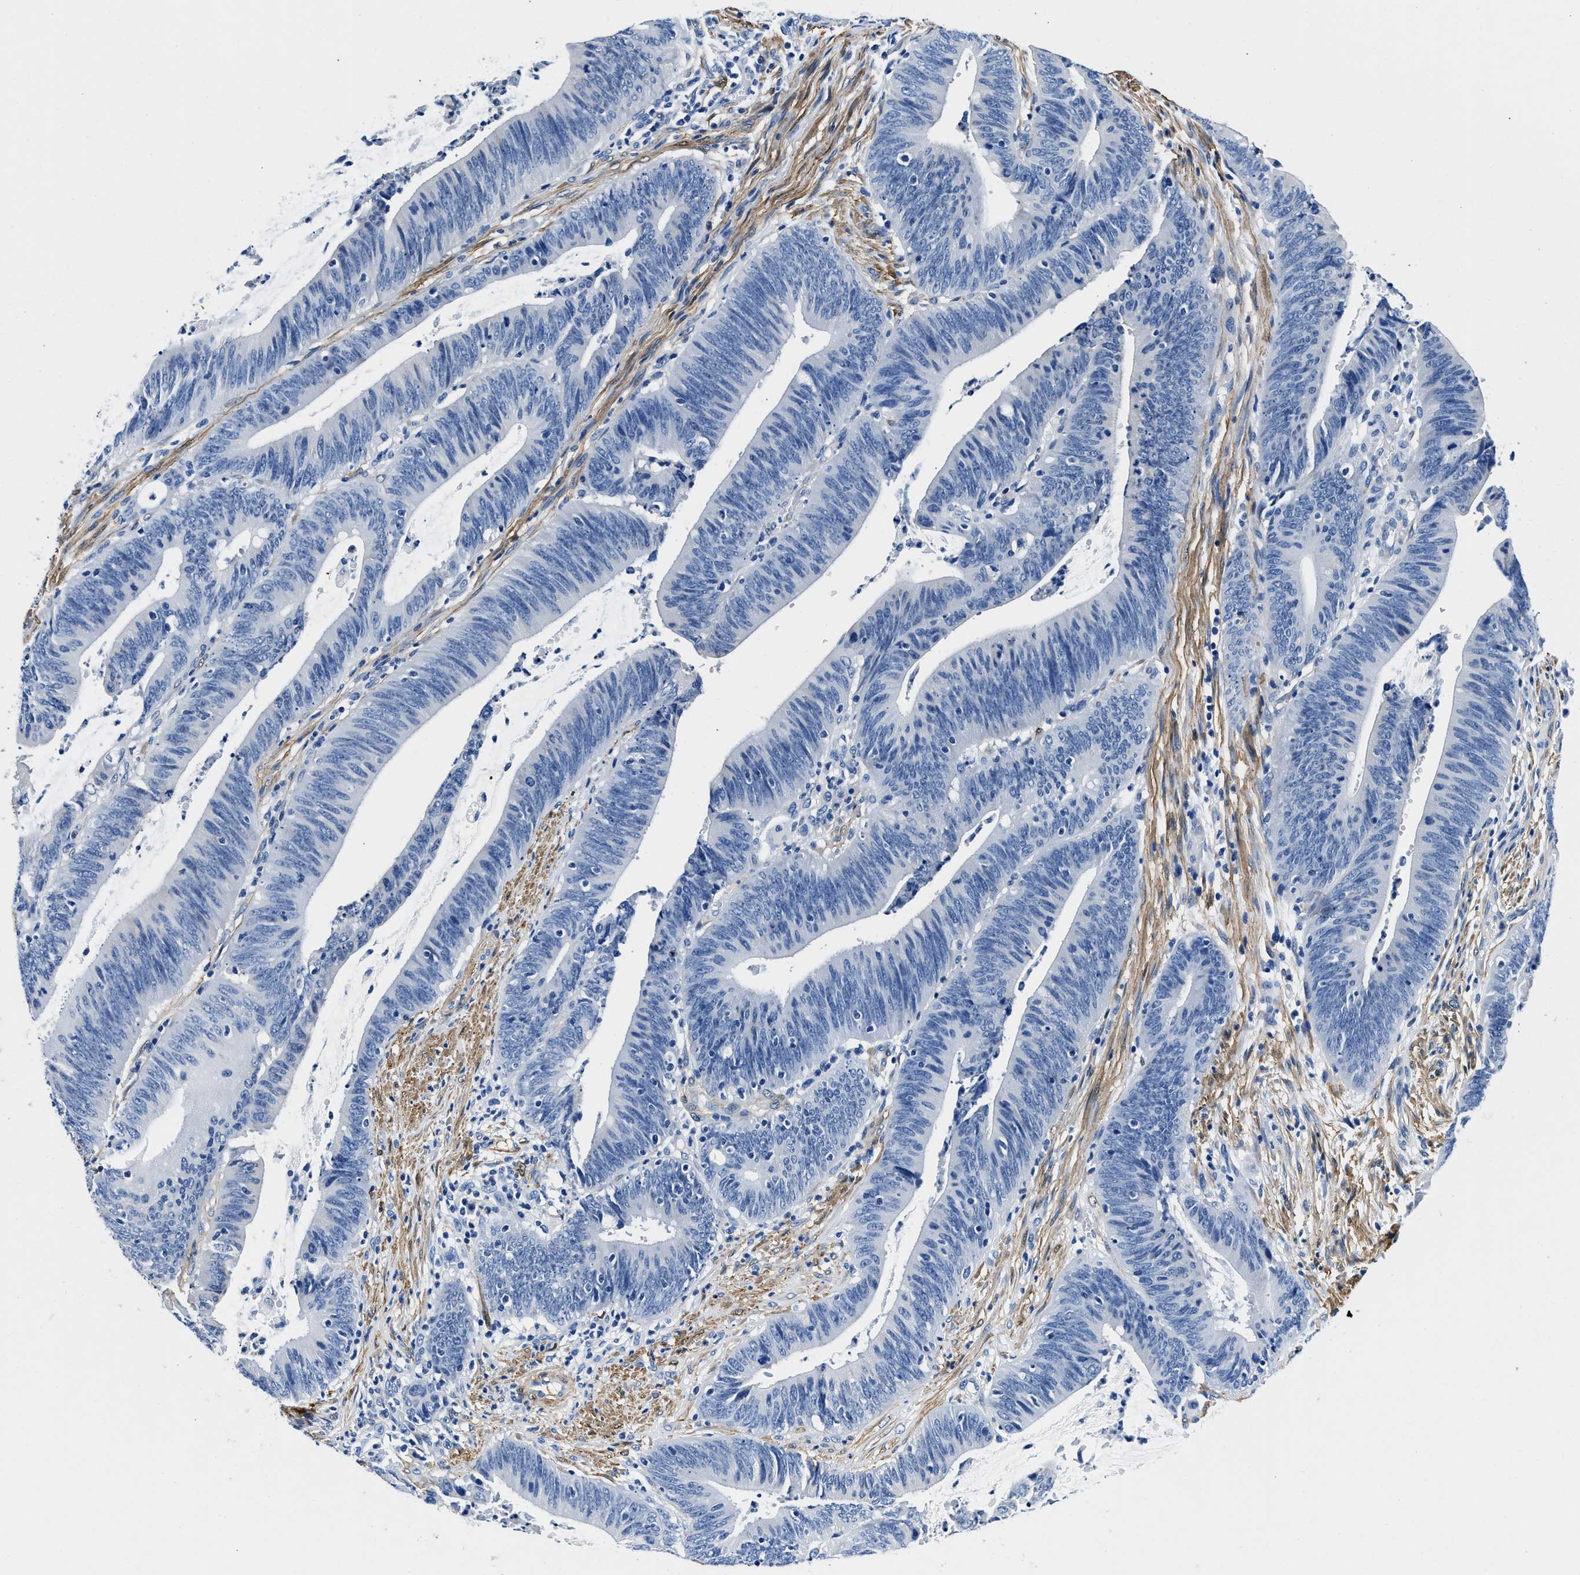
{"staining": {"intensity": "negative", "quantity": "none", "location": "none"}, "tissue": "colorectal cancer", "cell_type": "Tumor cells", "image_type": "cancer", "snomed": [{"axis": "morphology", "description": "Normal tissue, NOS"}, {"axis": "morphology", "description": "Adenocarcinoma, NOS"}, {"axis": "topography", "description": "Rectum"}], "caption": "Immunohistochemical staining of colorectal cancer (adenocarcinoma) reveals no significant expression in tumor cells. (Brightfield microscopy of DAB (3,3'-diaminobenzidine) immunohistochemistry at high magnification).", "gene": "TEX261", "patient": {"sex": "female", "age": 66}}